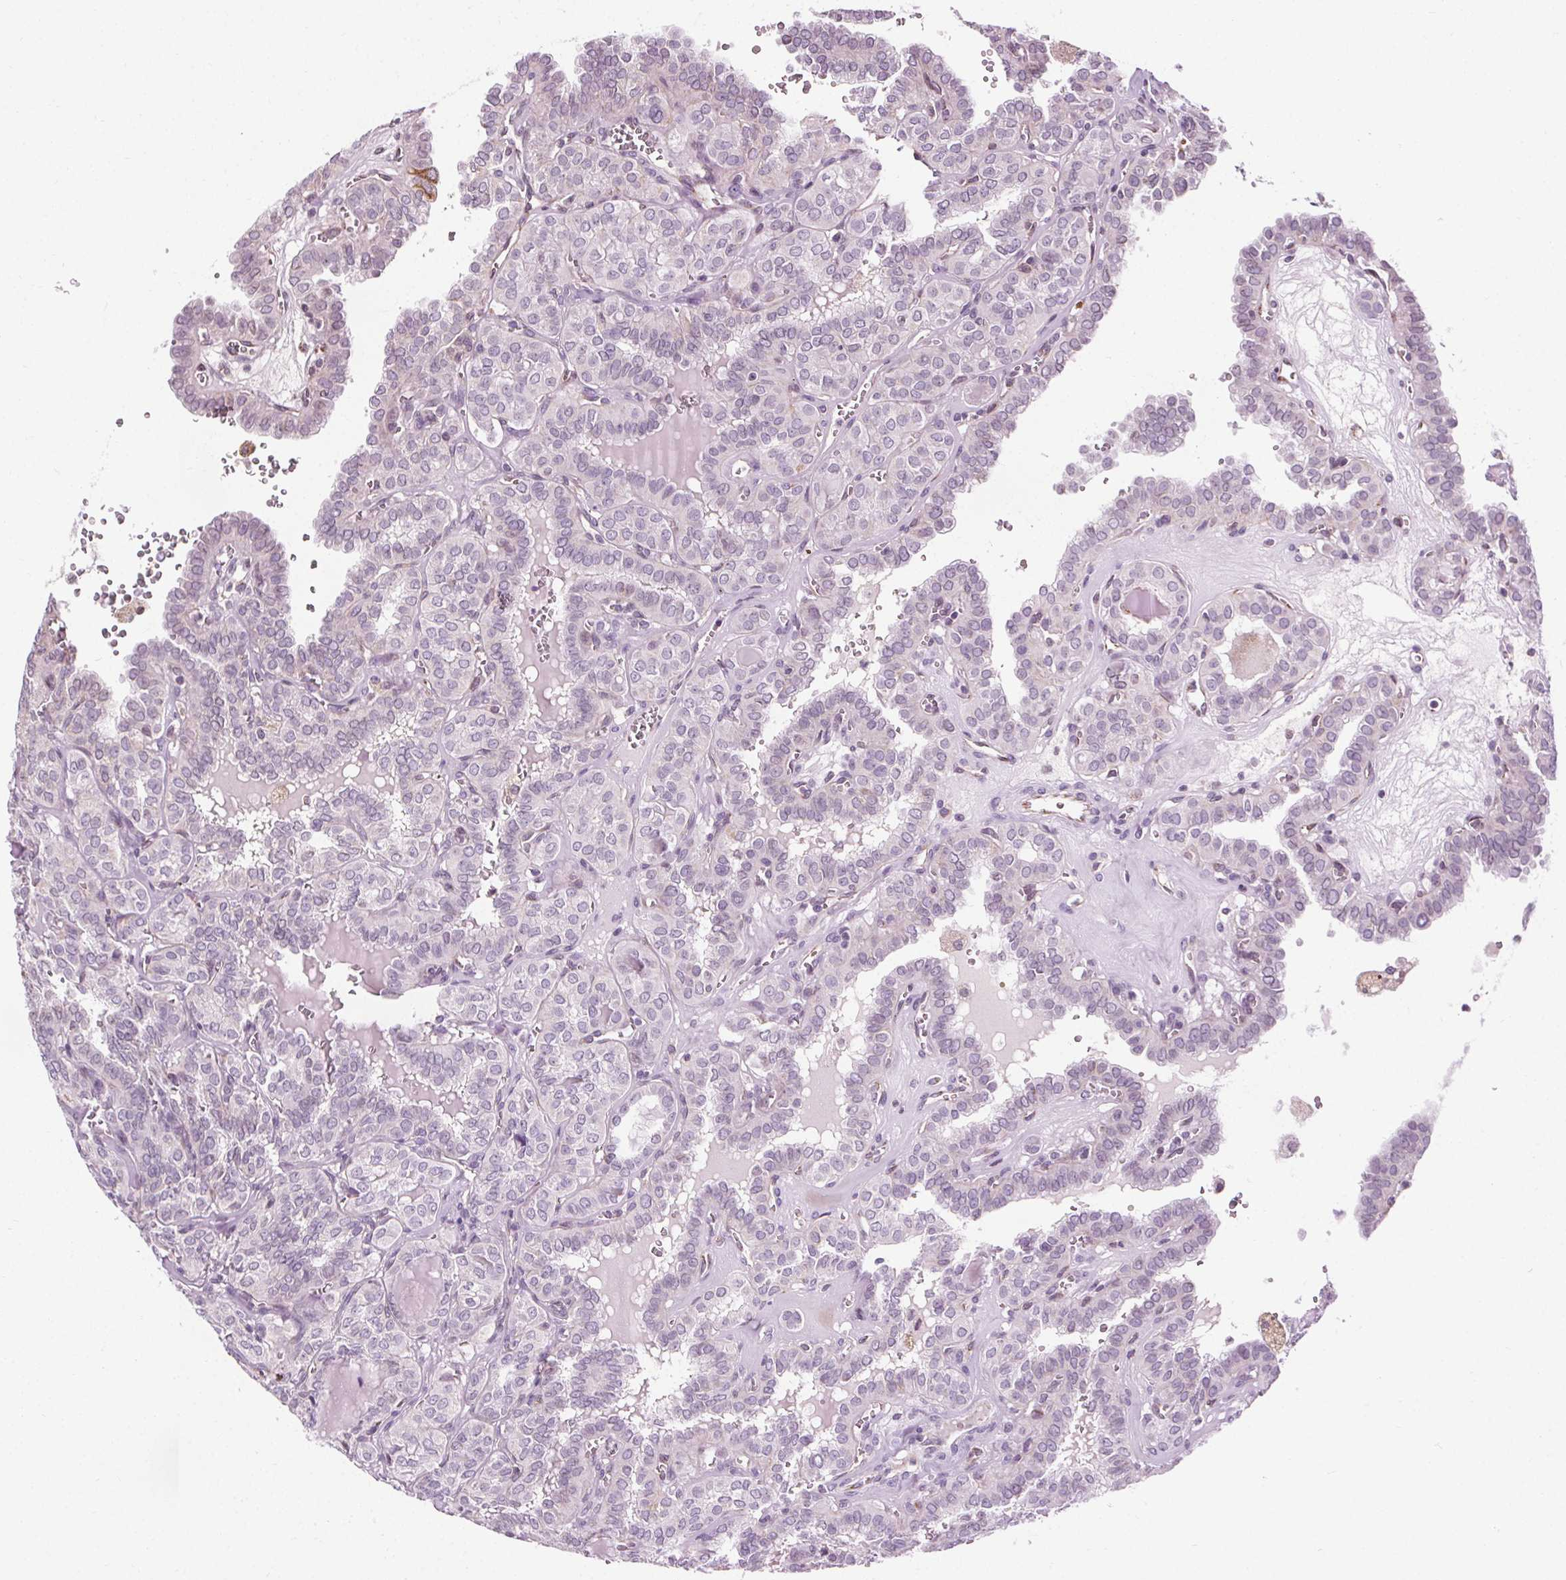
{"staining": {"intensity": "negative", "quantity": "none", "location": "none"}, "tissue": "thyroid cancer", "cell_type": "Tumor cells", "image_type": "cancer", "snomed": [{"axis": "morphology", "description": "Papillary adenocarcinoma, NOS"}, {"axis": "topography", "description": "Thyroid gland"}], "caption": "Thyroid cancer stained for a protein using immunohistochemistry displays no positivity tumor cells.", "gene": "LFNG", "patient": {"sex": "female", "age": 41}}